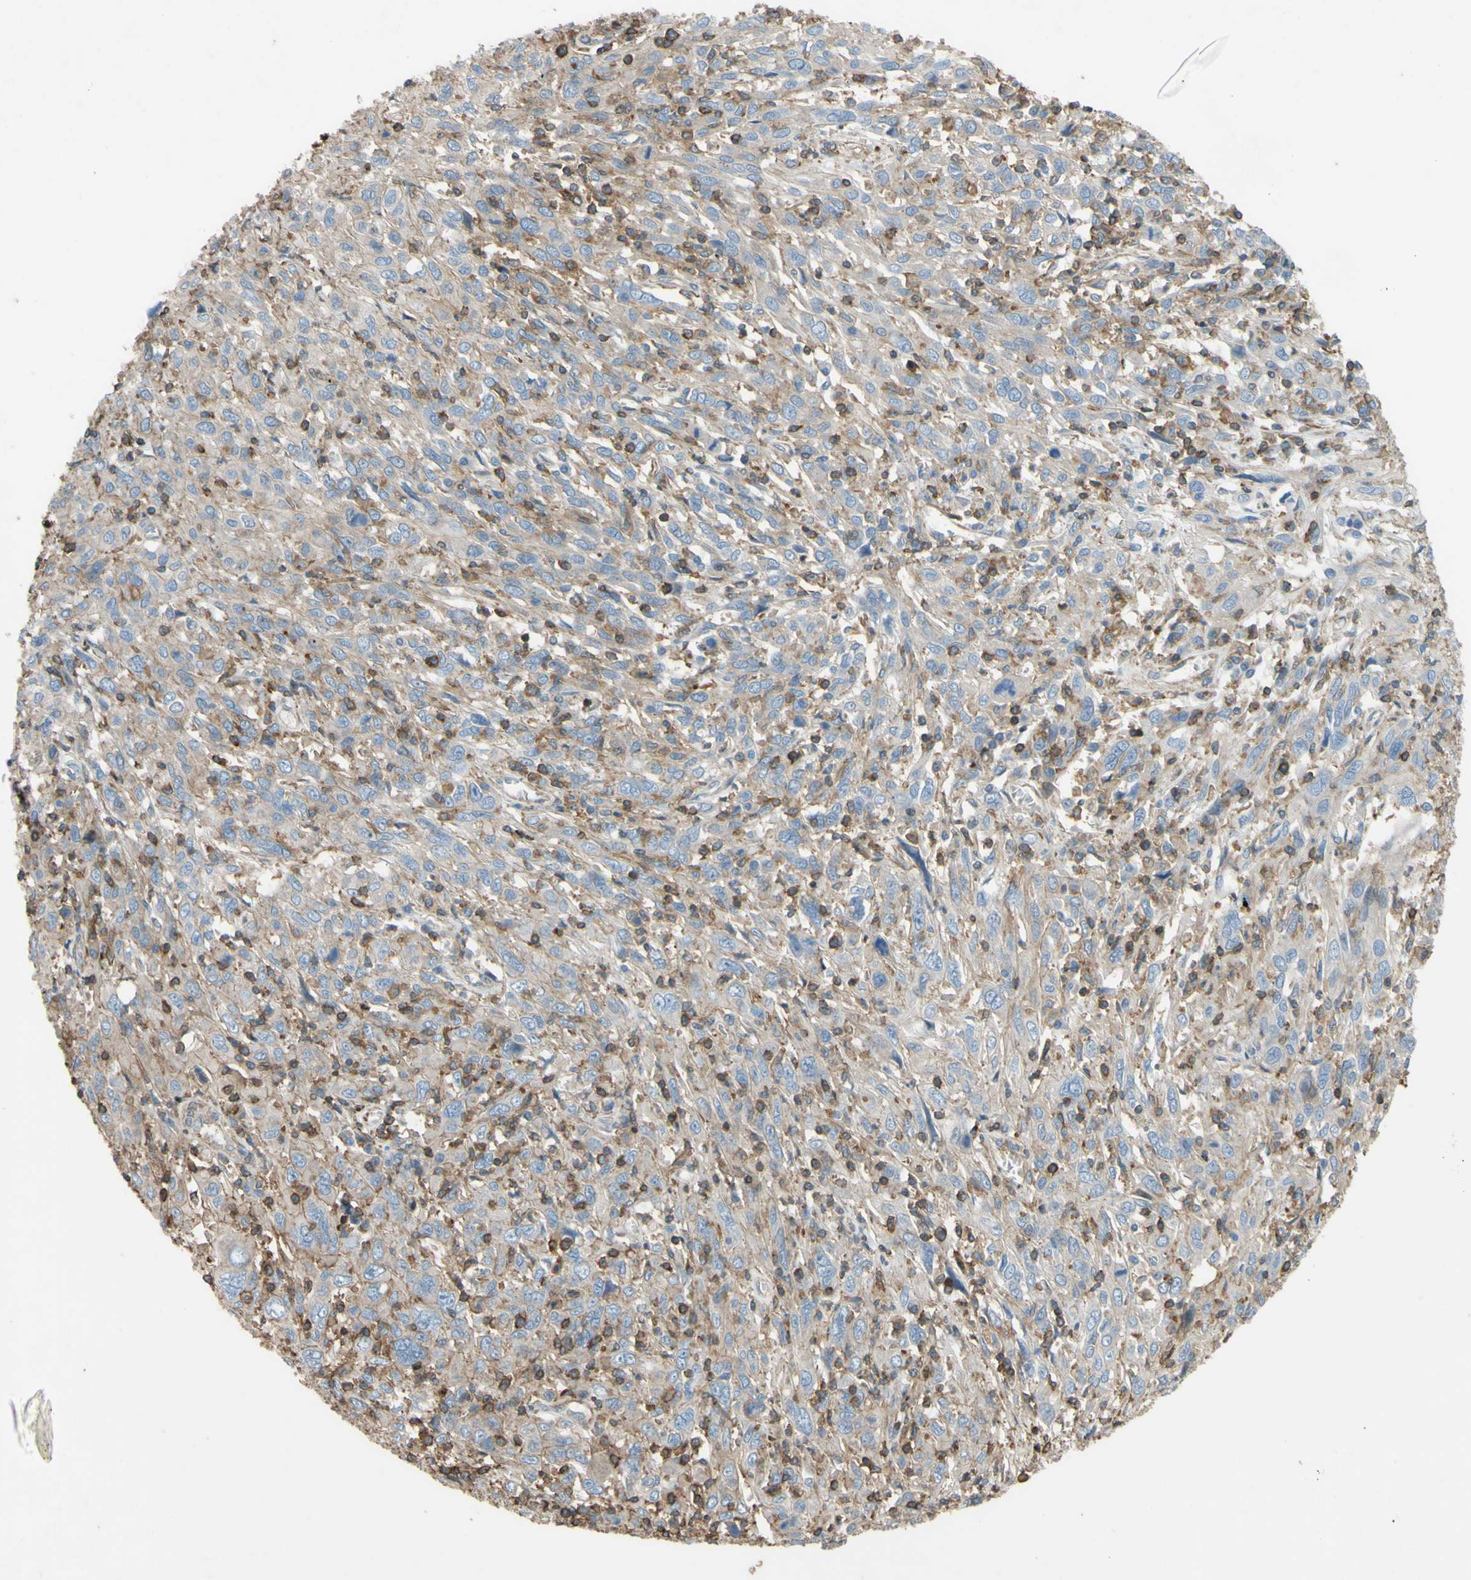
{"staining": {"intensity": "weak", "quantity": "25%-75%", "location": "cytoplasmic/membranous"}, "tissue": "cervical cancer", "cell_type": "Tumor cells", "image_type": "cancer", "snomed": [{"axis": "morphology", "description": "Squamous cell carcinoma, NOS"}, {"axis": "topography", "description": "Cervix"}], "caption": "The photomicrograph exhibits immunohistochemical staining of cervical squamous cell carcinoma. There is weak cytoplasmic/membranous expression is present in approximately 25%-75% of tumor cells.", "gene": "ADD3", "patient": {"sex": "female", "age": 46}}